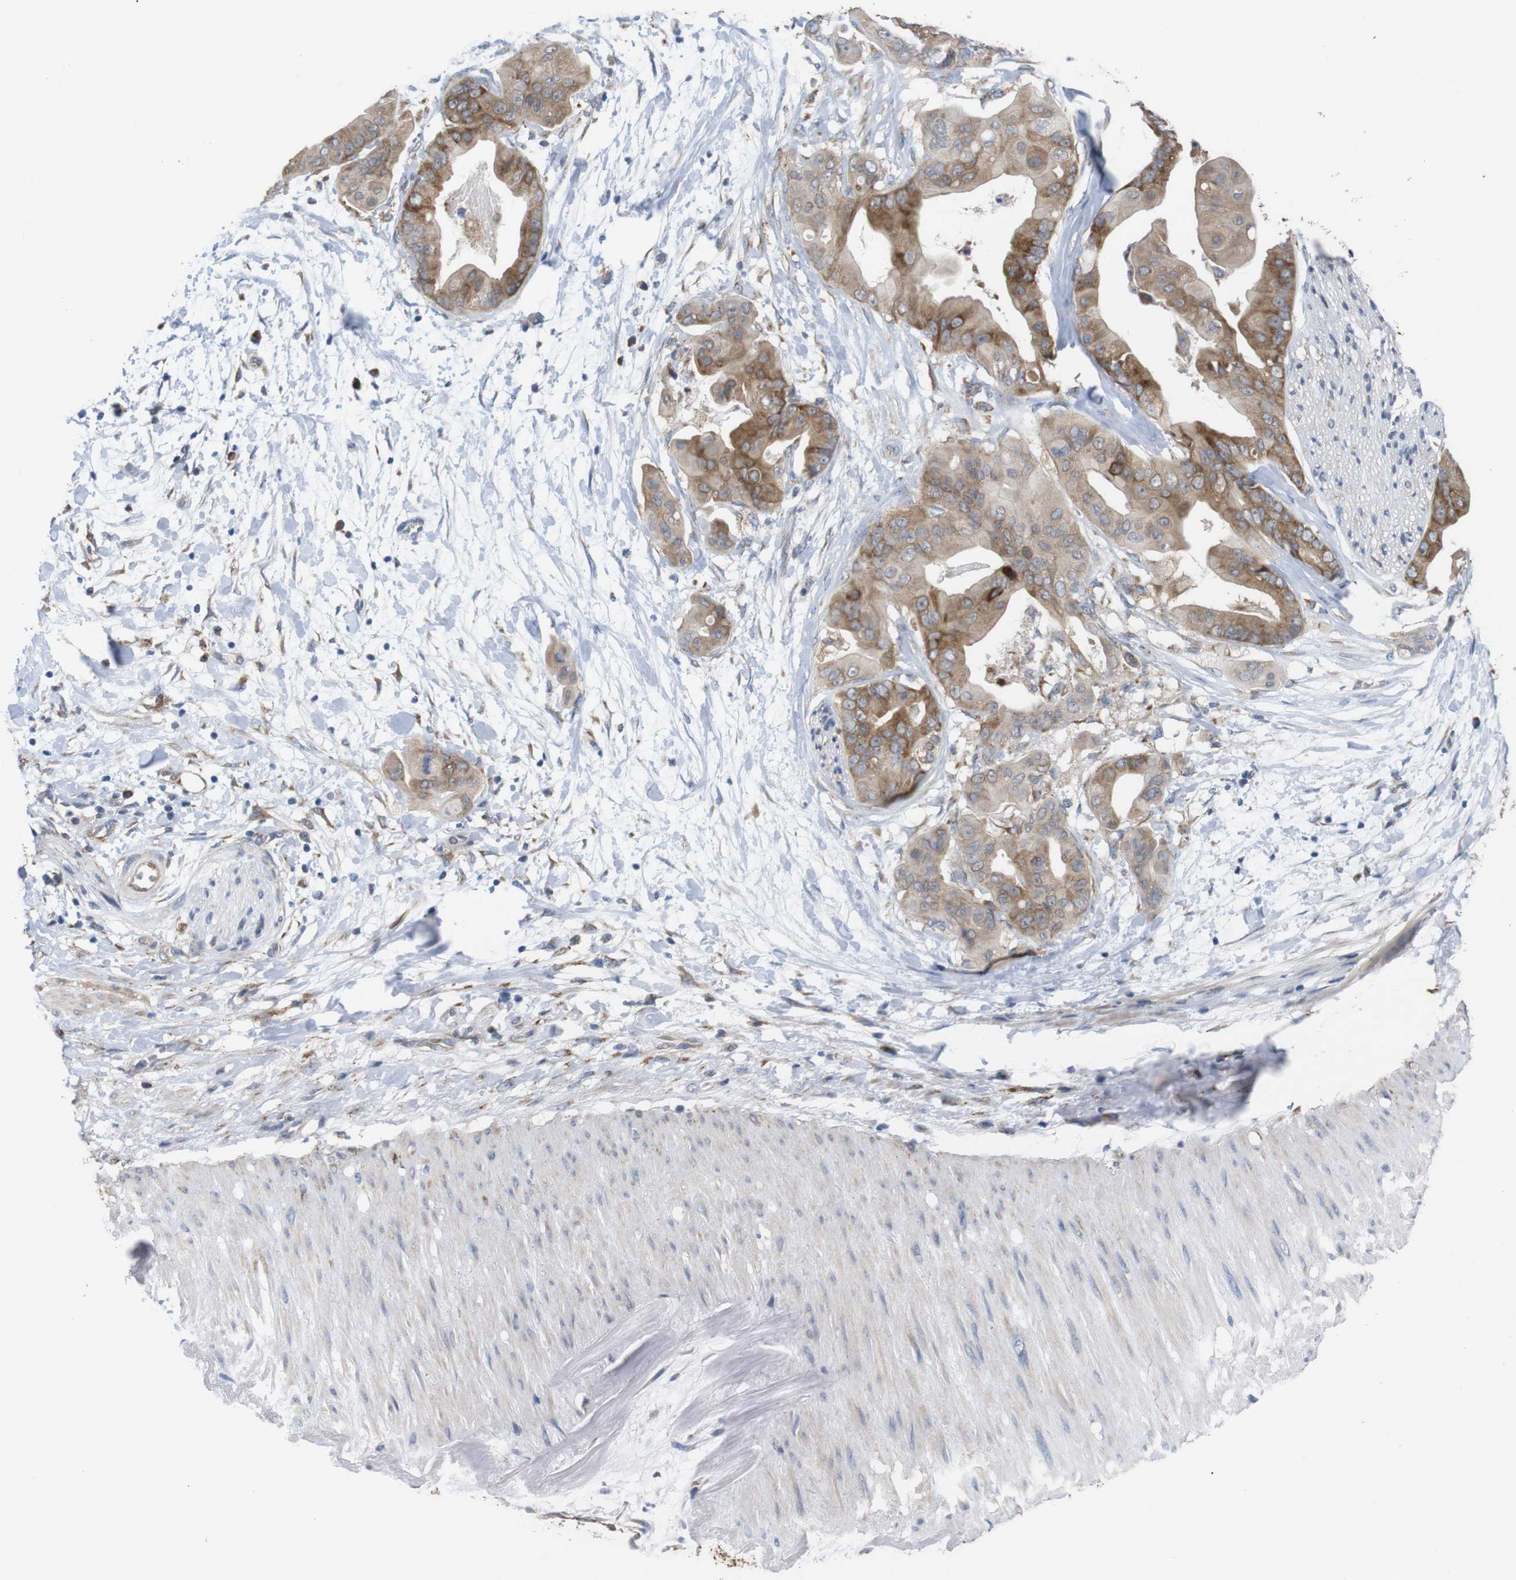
{"staining": {"intensity": "moderate", "quantity": ">75%", "location": "cytoplasmic/membranous"}, "tissue": "pancreatic cancer", "cell_type": "Tumor cells", "image_type": "cancer", "snomed": [{"axis": "morphology", "description": "Adenocarcinoma, NOS"}, {"axis": "topography", "description": "Pancreas"}], "caption": "Human adenocarcinoma (pancreatic) stained with a protein marker exhibits moderate staining in tumor cells.", "gene": "PTPRR", "patient": {"sex": "female", "age": 75}}